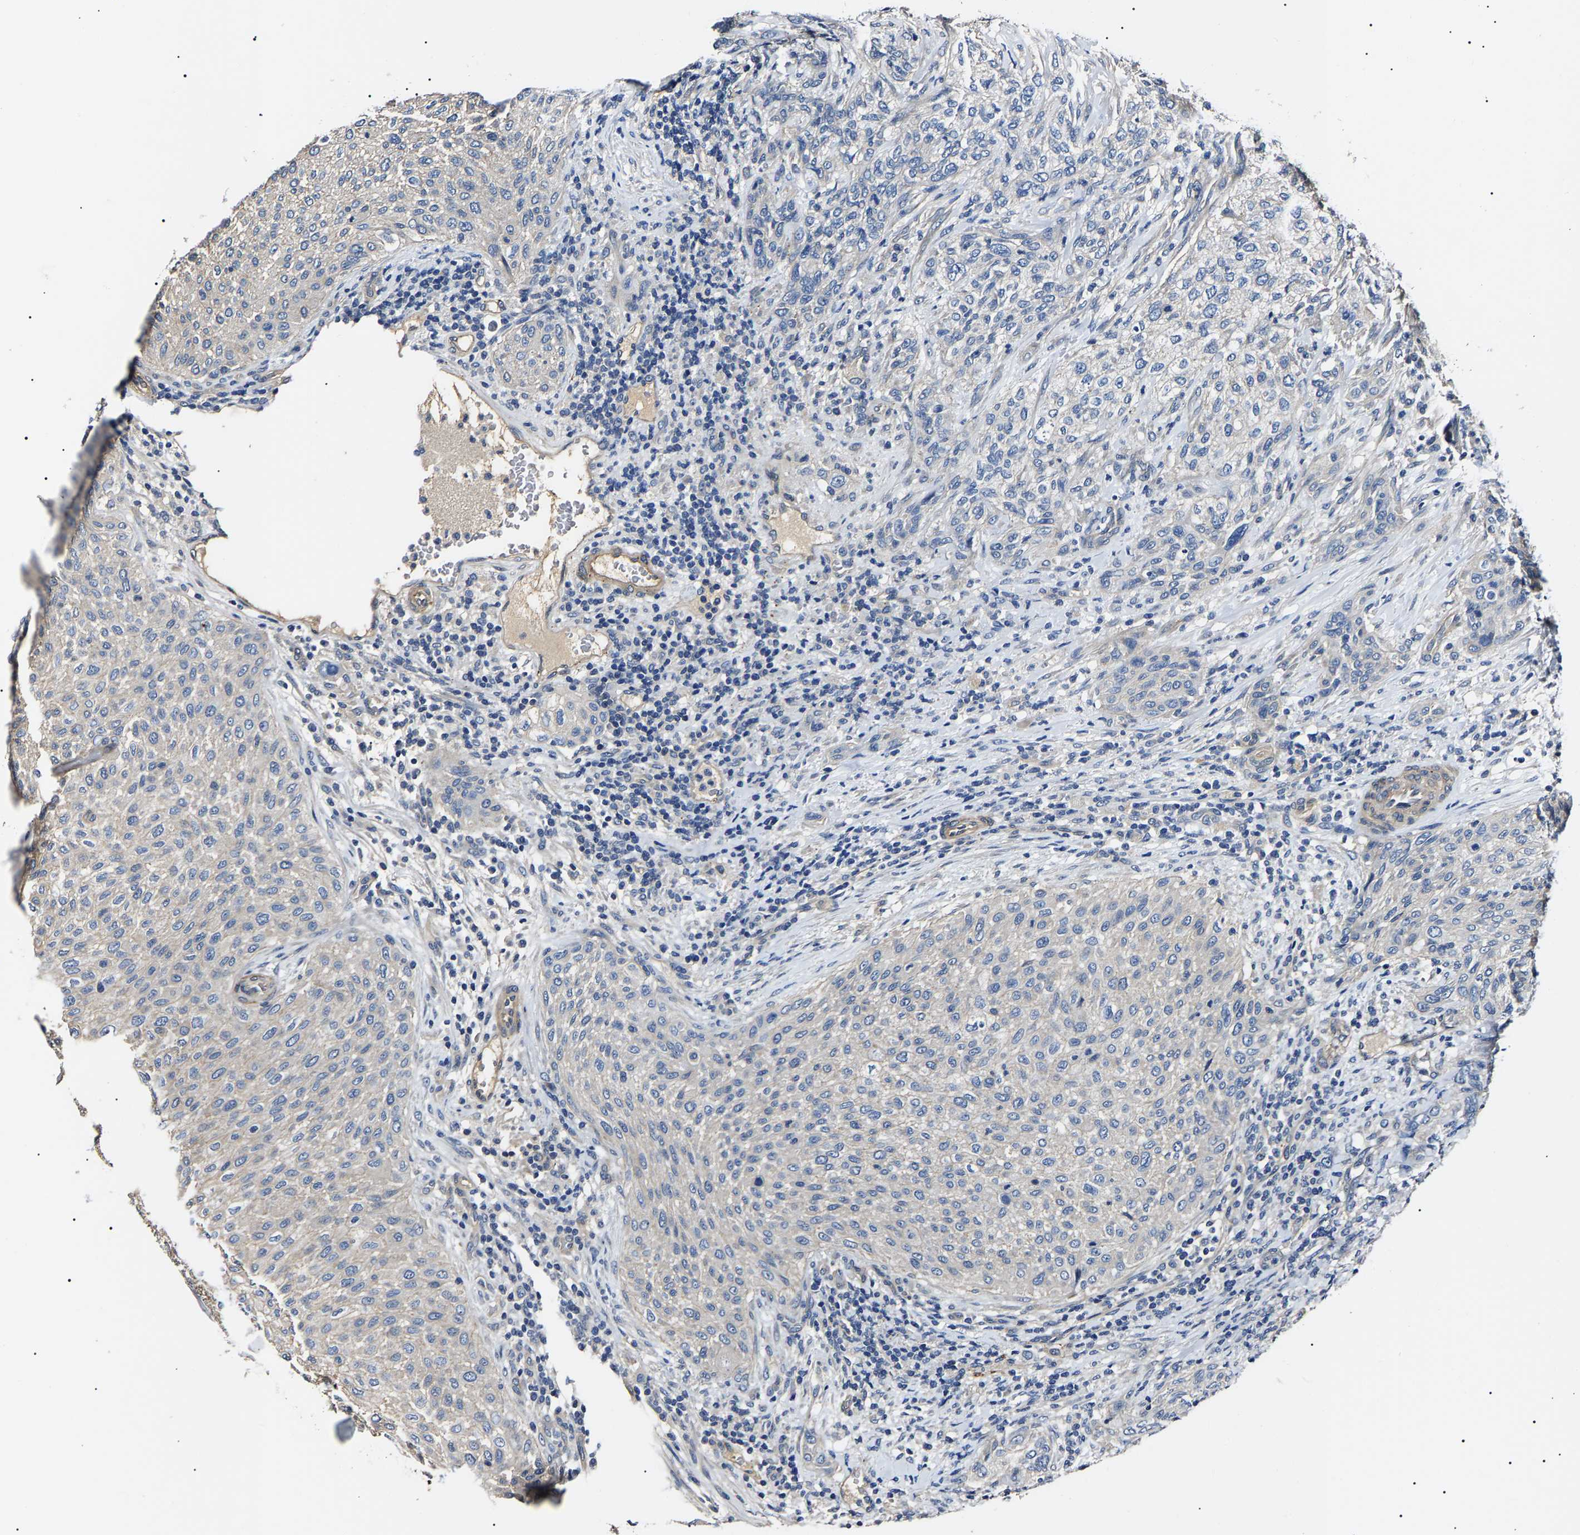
{"staining": {"intensity": "negative", "quantity": "none", "location": "none"}, "tissue": "urothelial cancer", "cell_type": "Tumor cells", "image_type": "cancer", "snomed": [{"axis": "morphology", "description": "Urothelial carcinoma, Low grade"}, {"axis": "morphology", "description": "Urothelial carcinoma, High grade"}, {"axis": "topography", "description": "Urinary bladder"}], "caption": "There is no significant positivity in tumor cells of urothelial carcinoma (low-grade).", "gene": "KLHL42", "patient": {"sex": "male", "age": 35}}